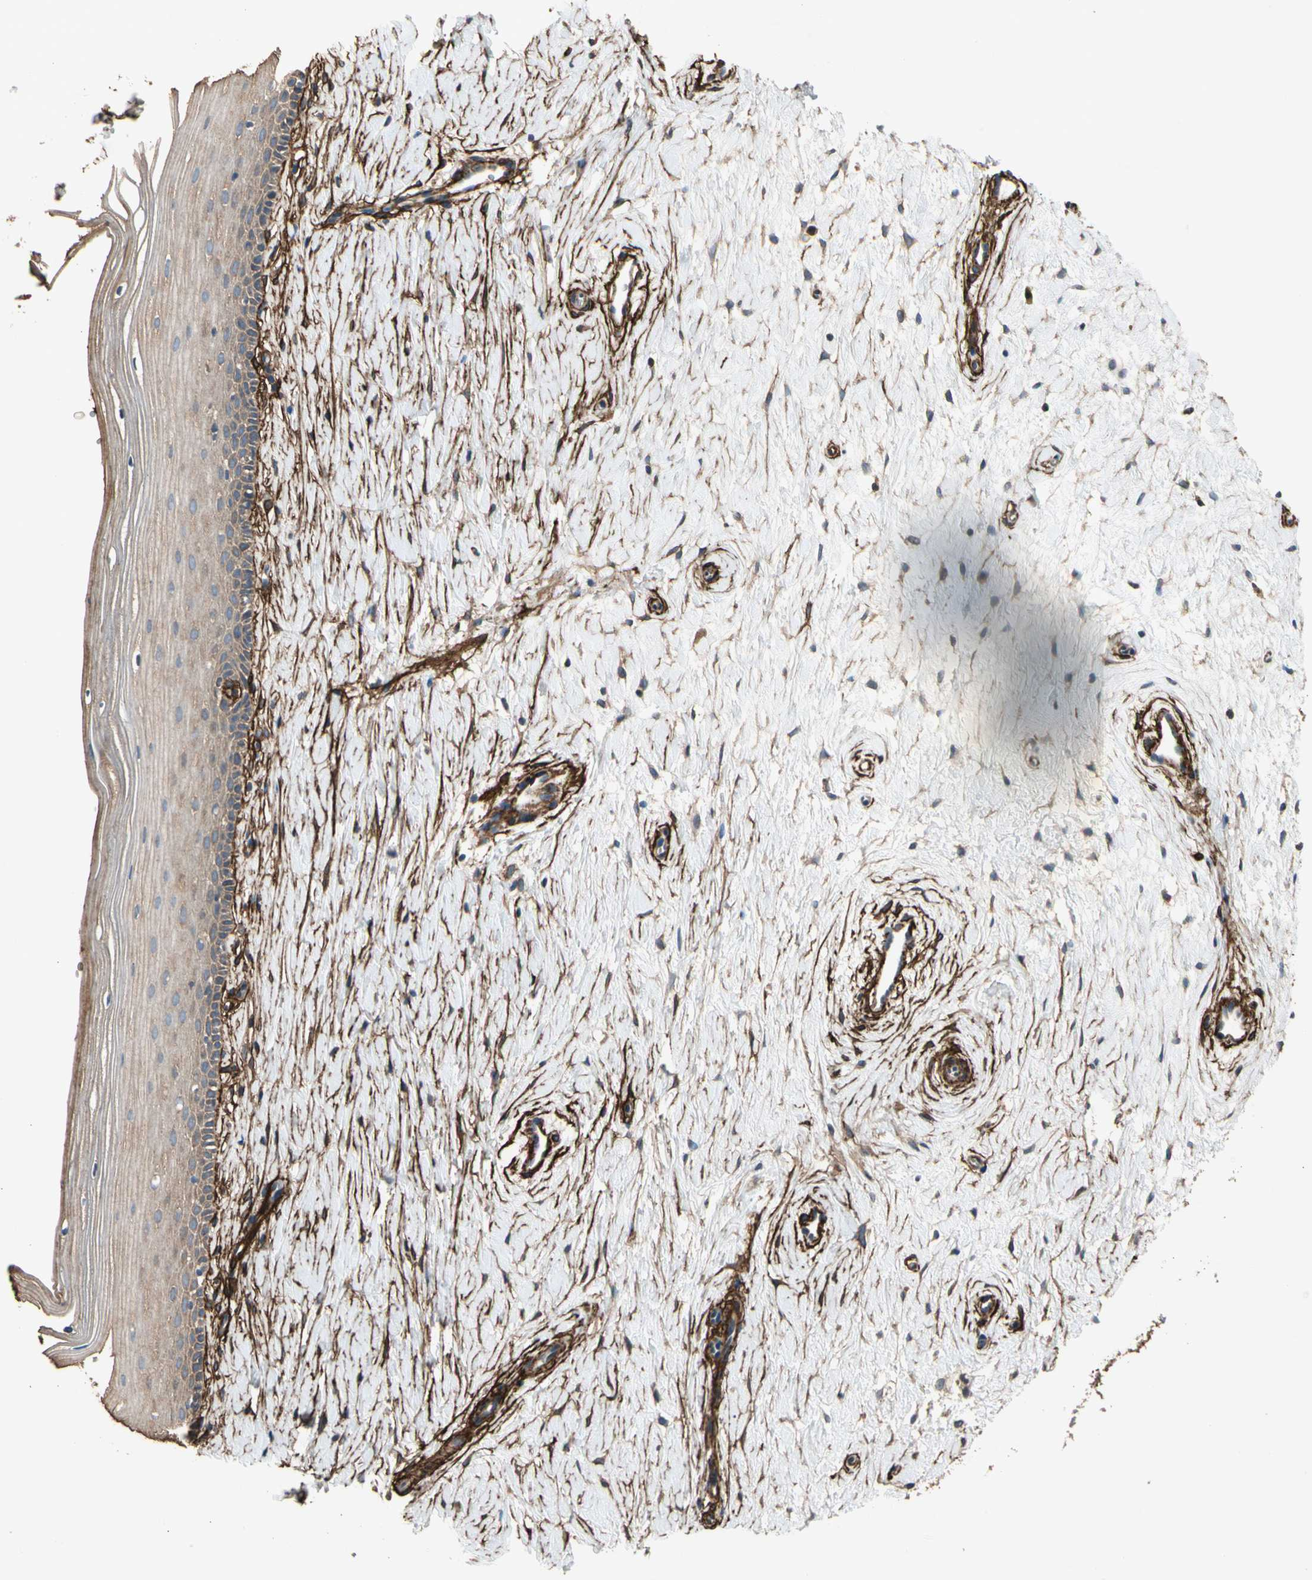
{"staining": {"intensity": "weak", "quantity": "25%-75%", "location": "cytoplasmic/membranous"}, "tissue": "cervix", "cell_type": "Glandular cells", "image_type": "normal", "snomed": [{"axis": "morphology", "description": "Normal tissue, NOS"}, {"axis": "topography", "description": "Cervix"}], "caption": "Protein staining reveals weak cytoplasmic/membranous positivity in approximately 25%-75% of glandular cells in unremarkable cervix.", "gene": "SUSD2", "patient": {"sex": "female", "age": 39}}